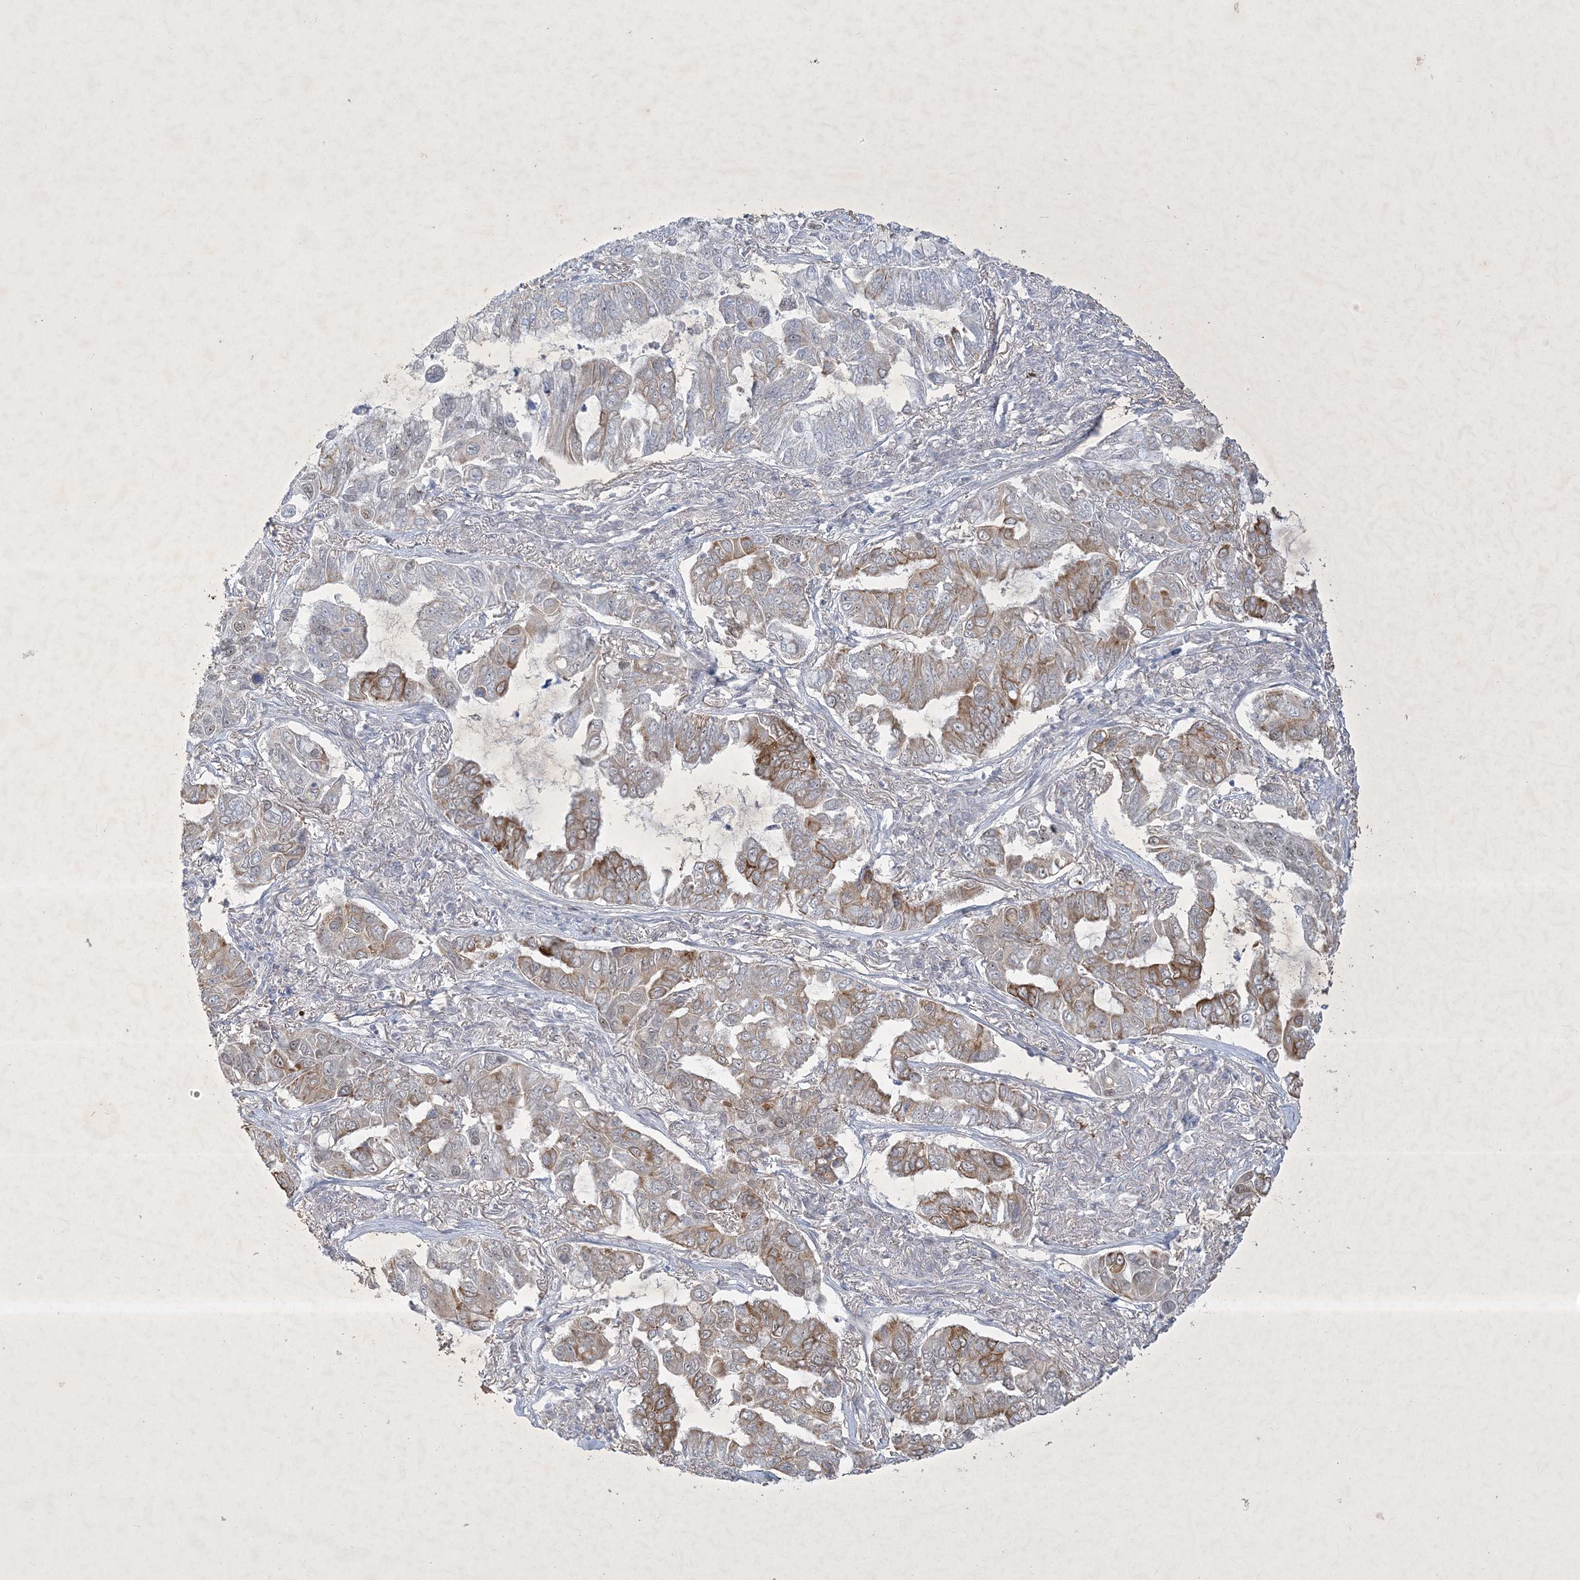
{"staining": {"intensity": "moderate", "quantity": "<25%", "location": "cytoplasmic/membranous"}, "tissue": "lung cancer", "cell_type": "Tumor cells", "image_type": "cancer", "snomed": [{"axis": "morphology", "description": "Adenocarcinoma, NOS"}, {"axis": "topography", "description": "Lung"}], "caption": "Lung adenocarcinoma was stained to show a protein in brown. There is low levels of moderate cytoplasmic/membranous positivity in about <25% of tumor cells.", "gene": "ZBTB9", "patient": {"sex": "male", "age": 64}}